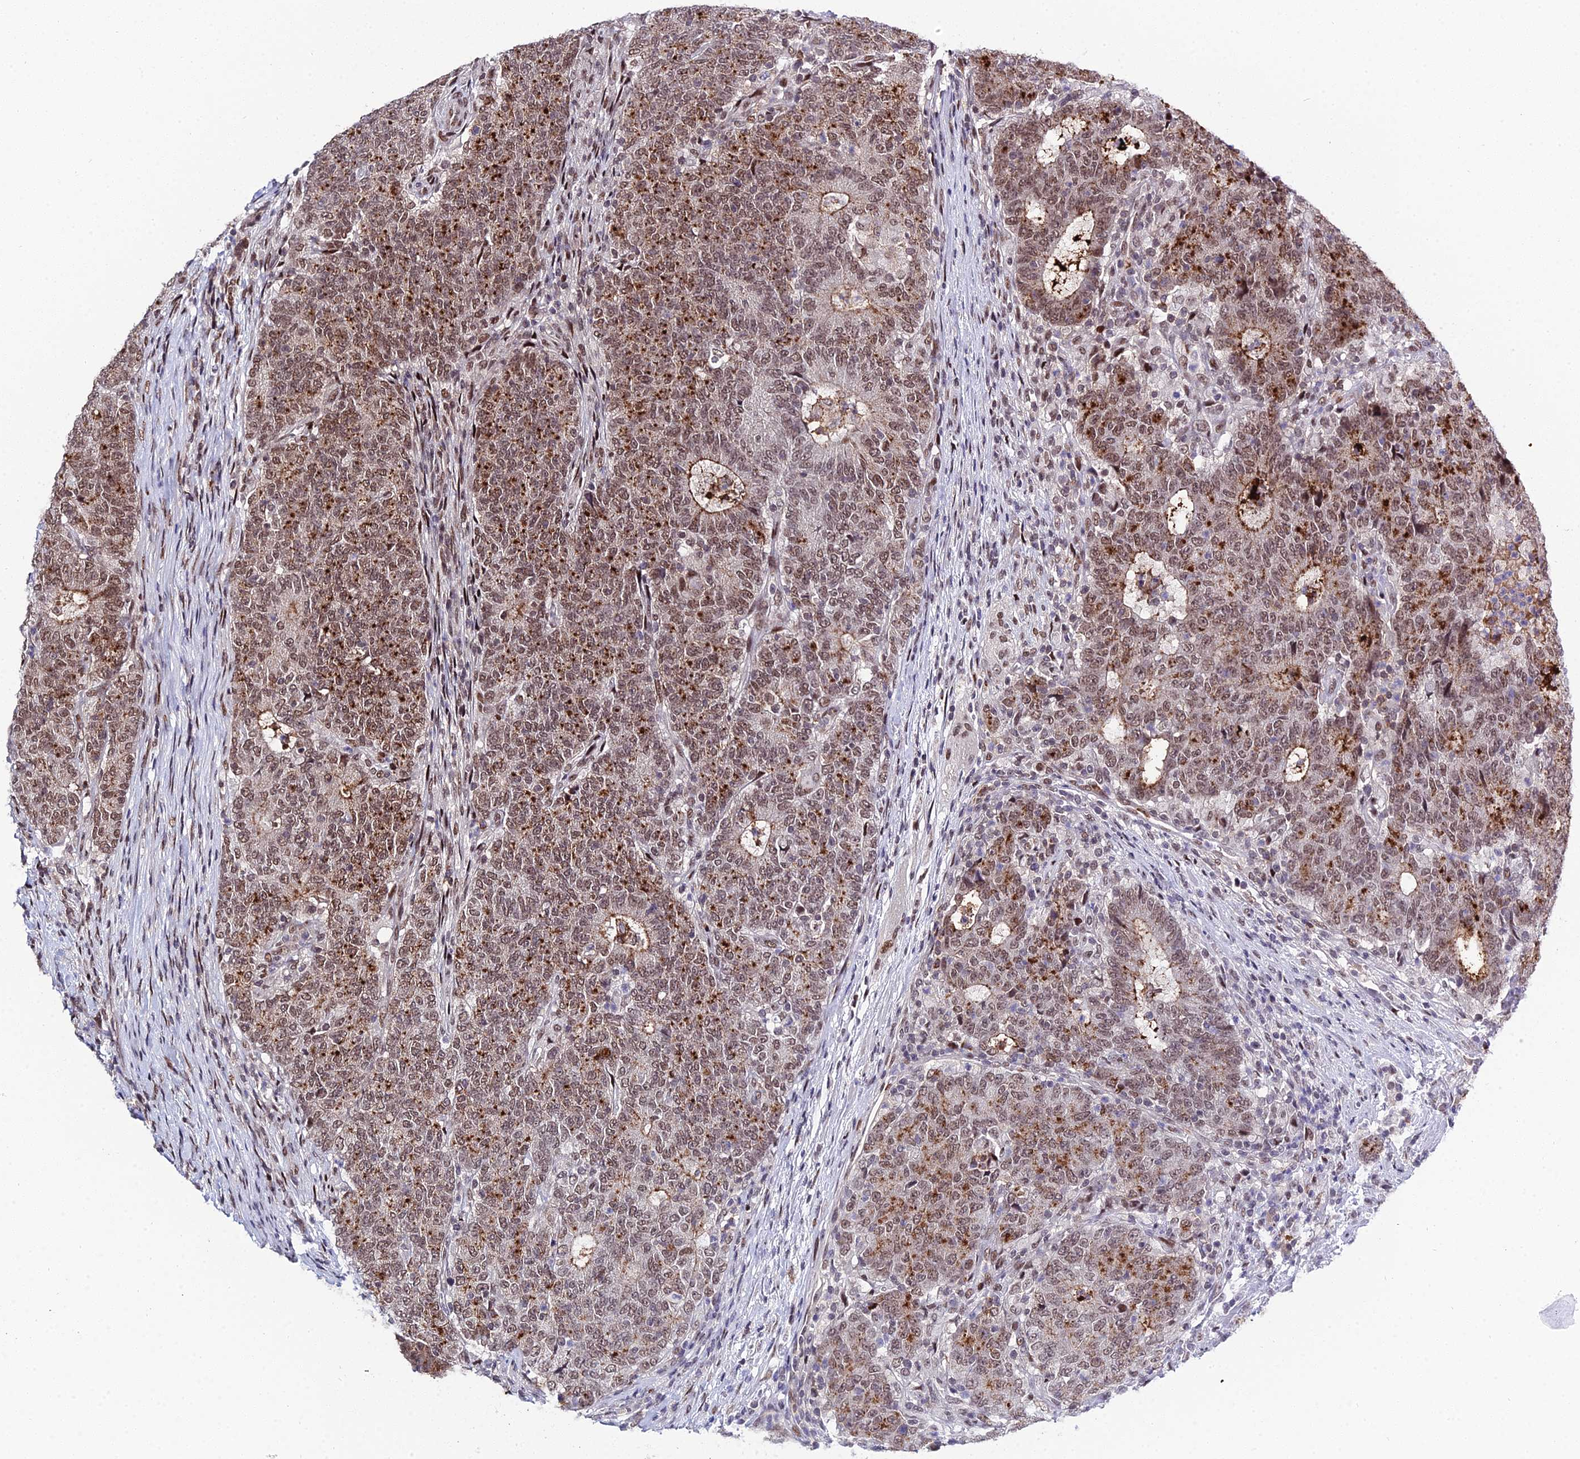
{"staining": {"intensity": "moderate", "quantity": ">75%", "location": "nuclear"}, "tissue": "colorectal cancer", "cell_type": "Tumor cells", "image_type": "cancer", "snomed": [{"axis": "morphology", "description": "Adenocarcinoma, NOS"}, {"axis": "topography", "description": "Colon"}], "caption": "Human colorectal cancer (adenocarcinoma) stained with a protein marker displays moderate staining in tumor cells.", "gene": "SYT15", "patient": {"sex": "female", "age": 75}}